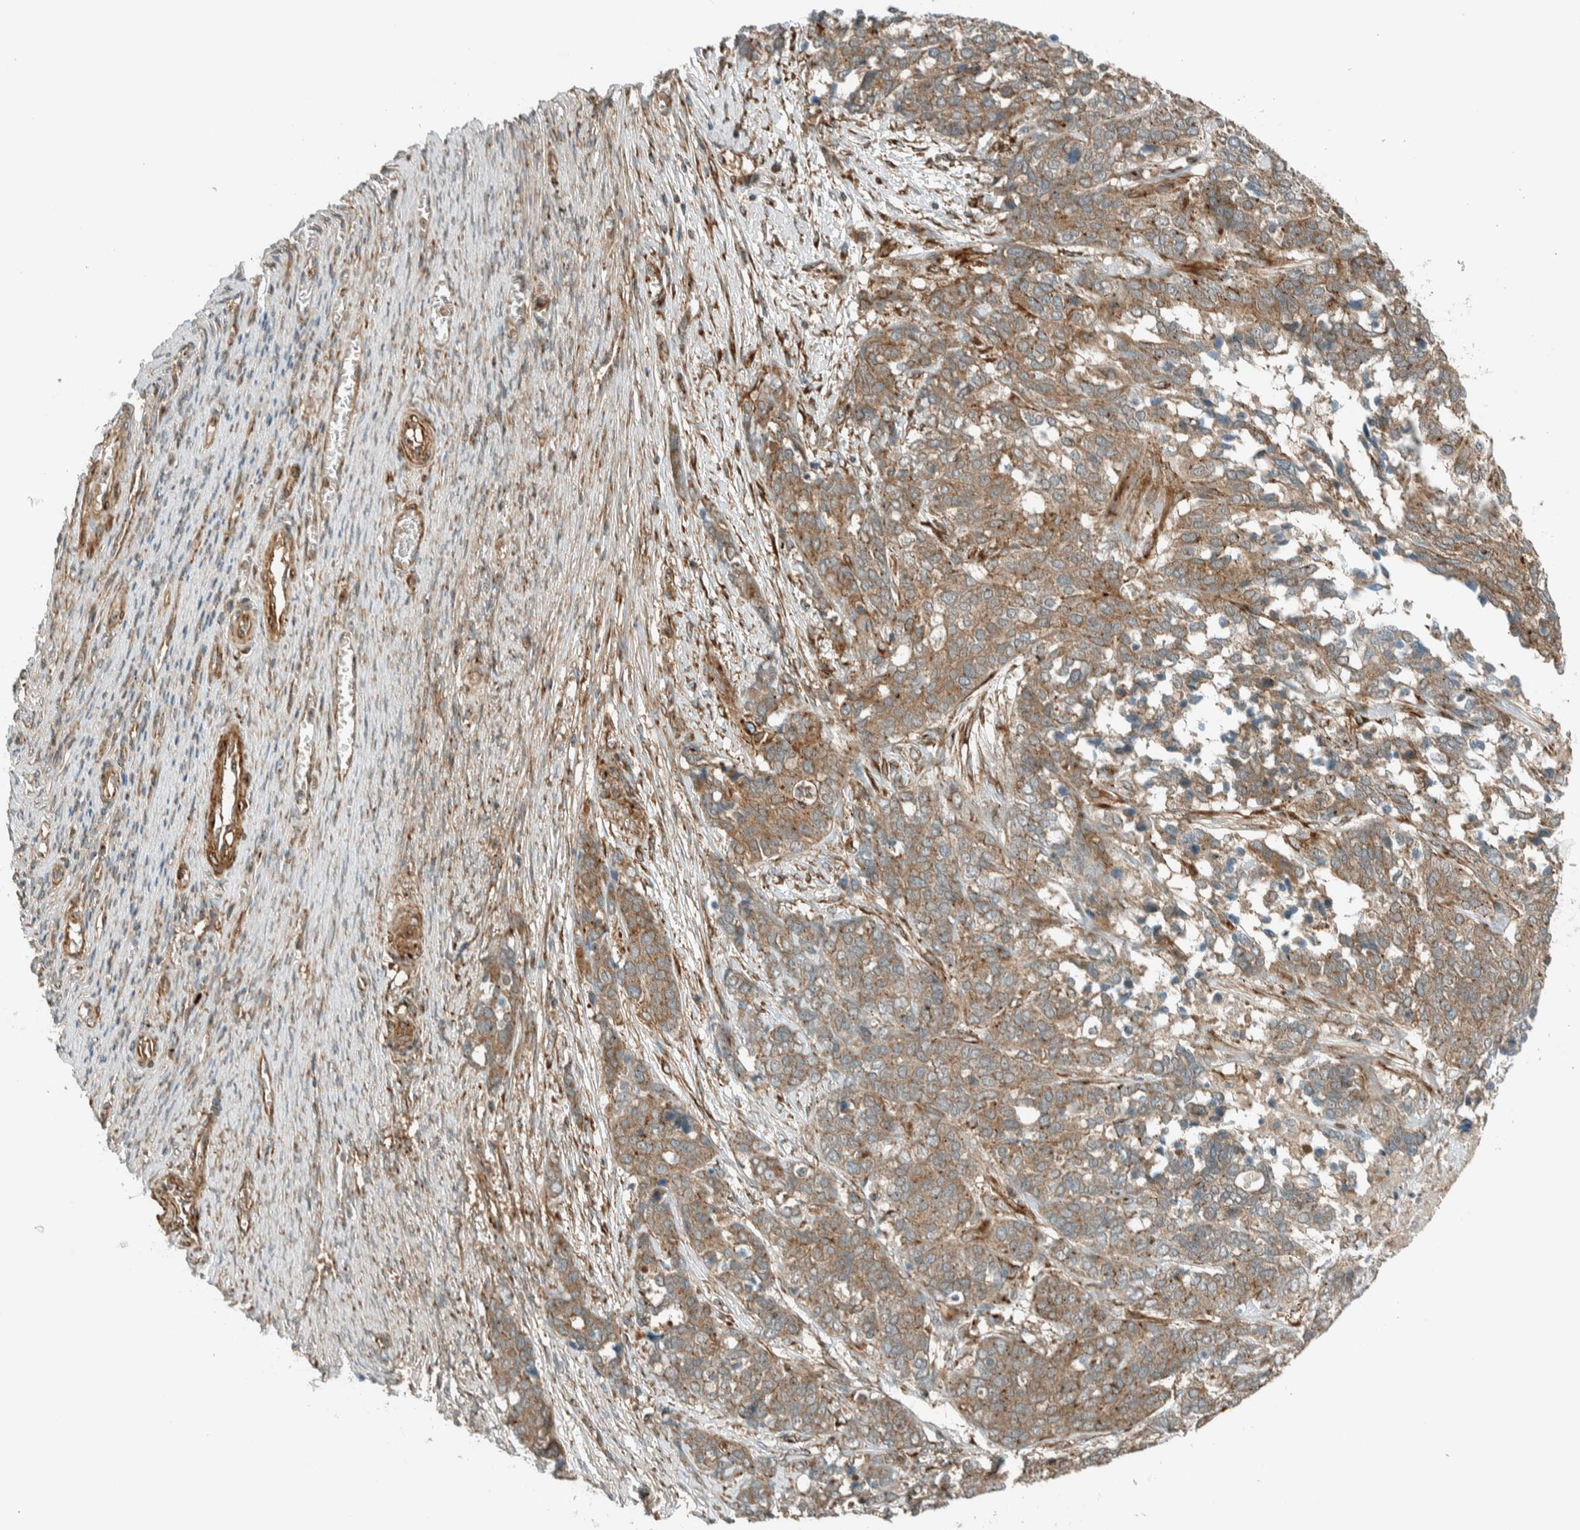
{"staining": {"intensity": "moderate", "quantity": ">75%", "location": "cytoplasmic/membranous"}, "tissue": "ovarian cancer", "cell_type": "Tumor cells", "image_type": "cancer", "snomed": [{"axis": "morphology", "description": "Cystadenocarcinoma, serous, NOS"}, {"axis": "topography", "description": "Ovary"}], "caption": "Moderate cytoplasmic/membranous expression for a protein is appreciated in approximately >75% of tumor cells of ovarian cancer (serous cystadenocarcinoma) using IHC.", "gene": "EXOC7", "patient": {"sex": "female", "age": 44}}